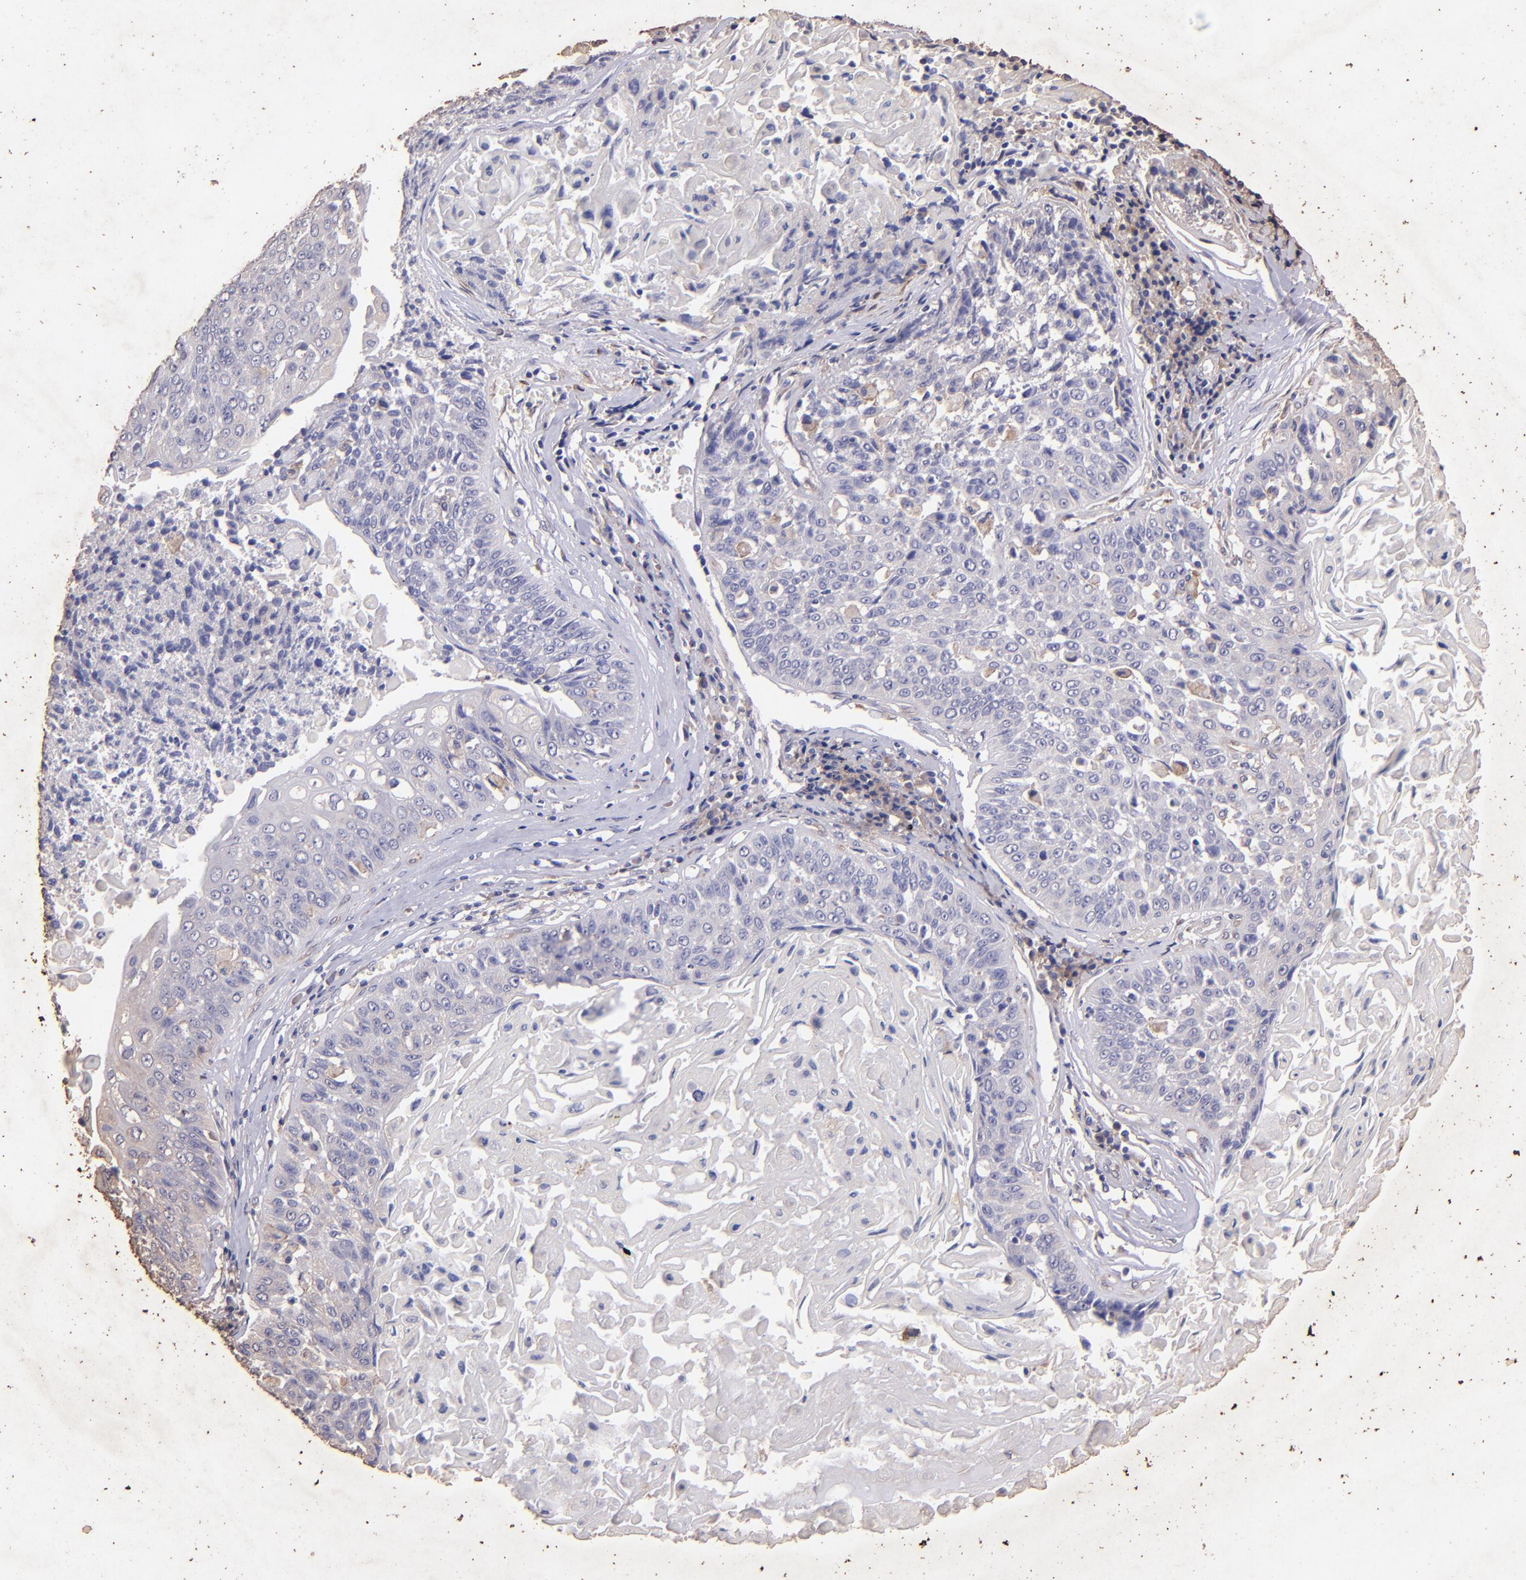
{"staining": {"intensity": "weak", "quantity": "<25%", "location": "cytoplasmic/membranous"}, "tissue": "lung cancer", "cell_type": "Tumor cells", "image_type": "cancer", "snomed": [{"axis": "morphology", "description": "Adenocarcinoma, NOS"}, {"axis": "topography", "description": "Lung"}], "caption": "Histopathology image shows no protein staining in tumor cells of lung adenocarcinoma tissue.", "gene": "RET", "patient": {"sex": "male", "age": 60}}